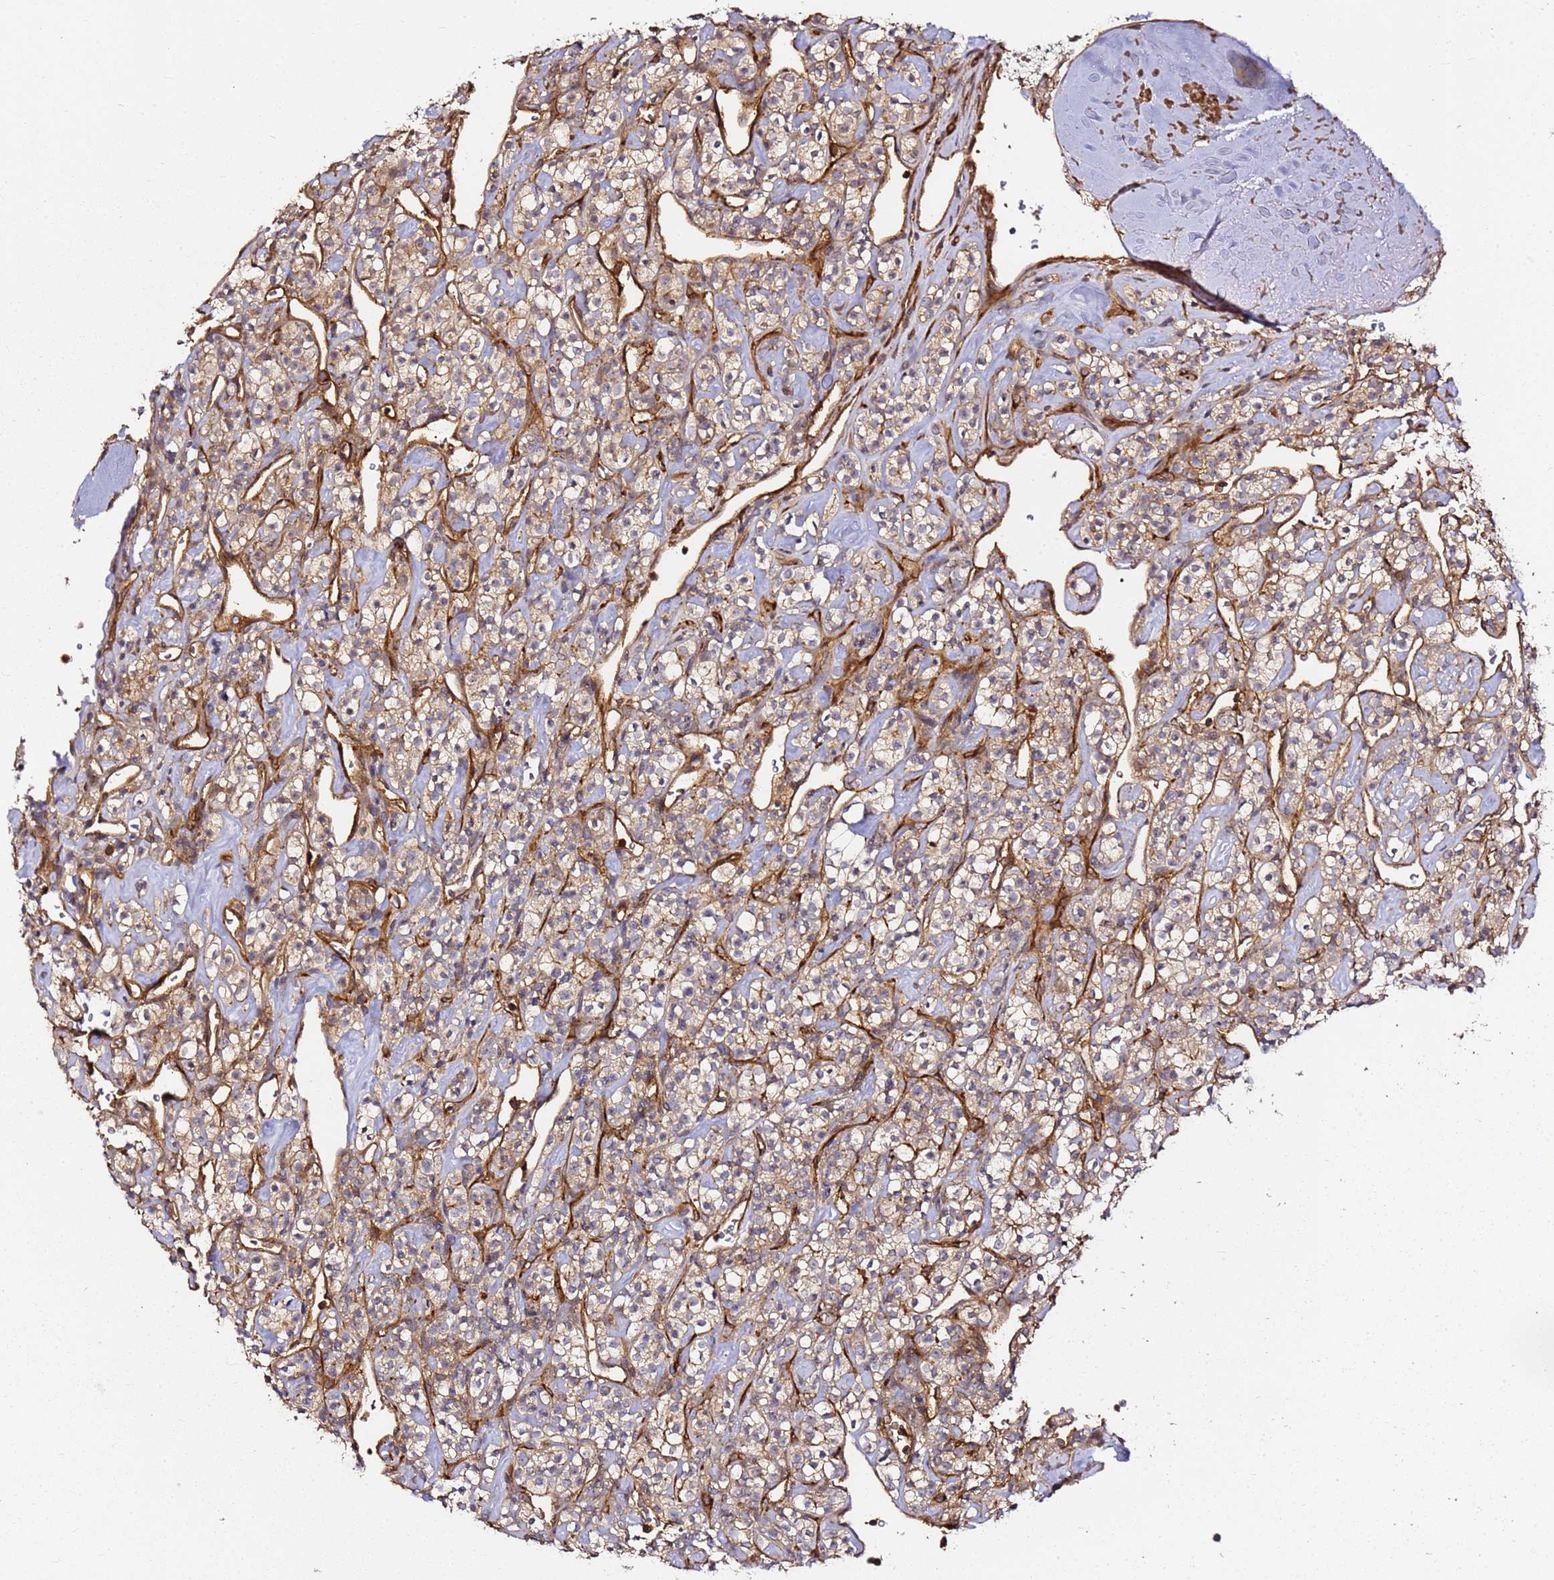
{"staining": {"intensity": "moderate", "quantity": "<25%", "location": "cytoplasmic/membranous"}, "tissue": "renal cancer", "cell_type": "Tumor cells", "image_type": "cancer", "snomed": [{"axis": "morphology", "description": "Adenocarcinoma, NOS"}, {"axis": "topography", "description": "Kidney"}], "caption": "An immunohistochemistry photomicrograph of tumor tissue is shown. Protein staining in brown shows moderate cytoplasmic/membranous positivity in adenocarcinoma (renal) within tumor cells. (DAB = brown stain, brightfield microscopy at high magnification).", "gene": "CCNYL1", "patient": {"sex": "male", "age": 77}}